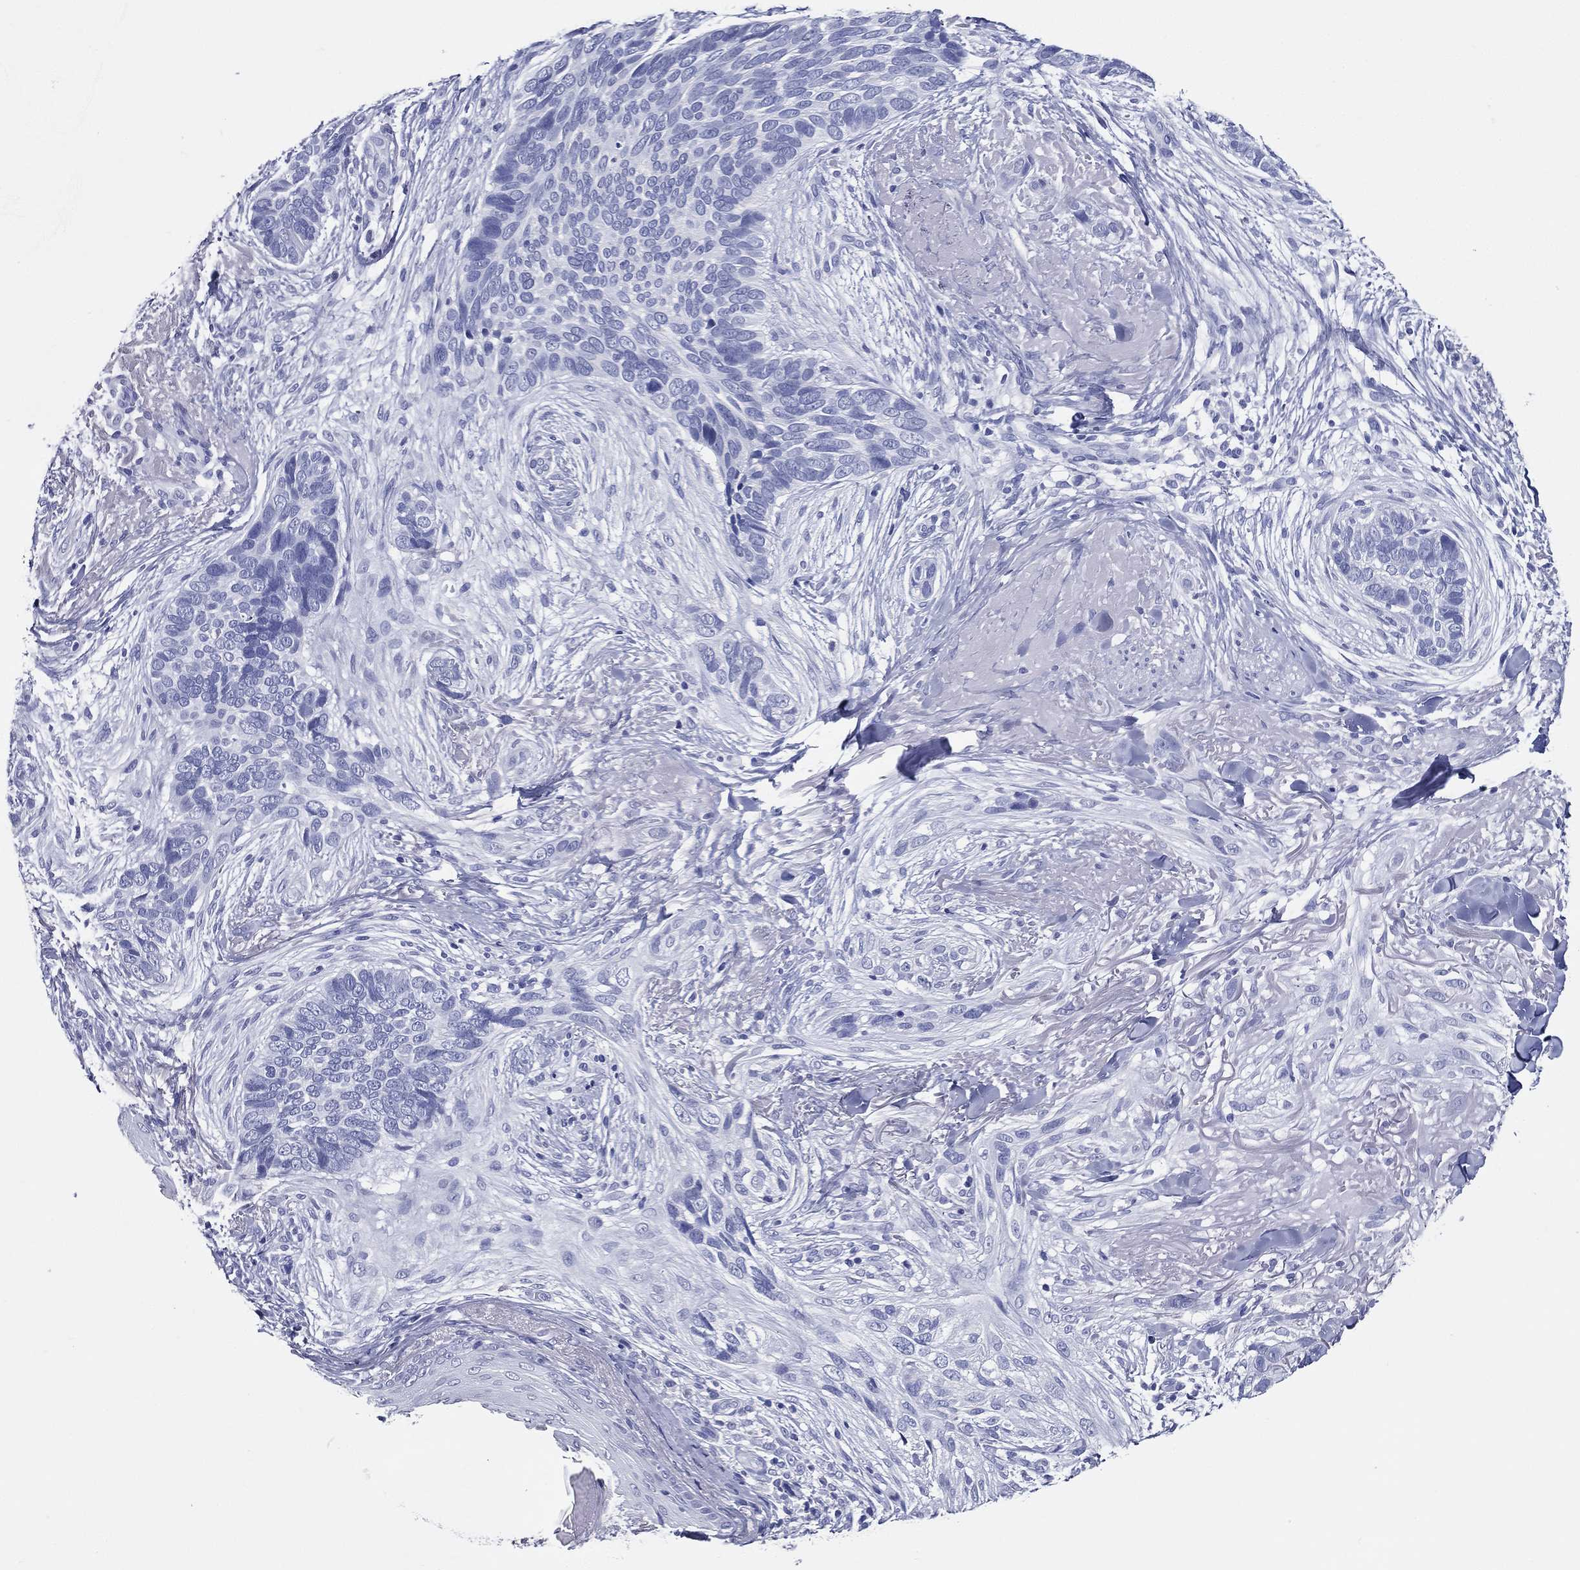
{"staining": {"intensity": "negative", "quantity": "none", "location": "none"}, "tissue": "skin cancer", "cell_type": "Tumor cells", "image_type": "cancer", "snomed": [{"axis": "morphology", "description": "Basal cell carcinoma"}, {"axis": "topography", "description": "Skin"}], "caption": "Immunohistochemical staining of basal cell carcinoma (skin) reveals no significant expression in tumor cells.", "gene": "ACE2", "patient": {"sex": "male", "age": 91}}